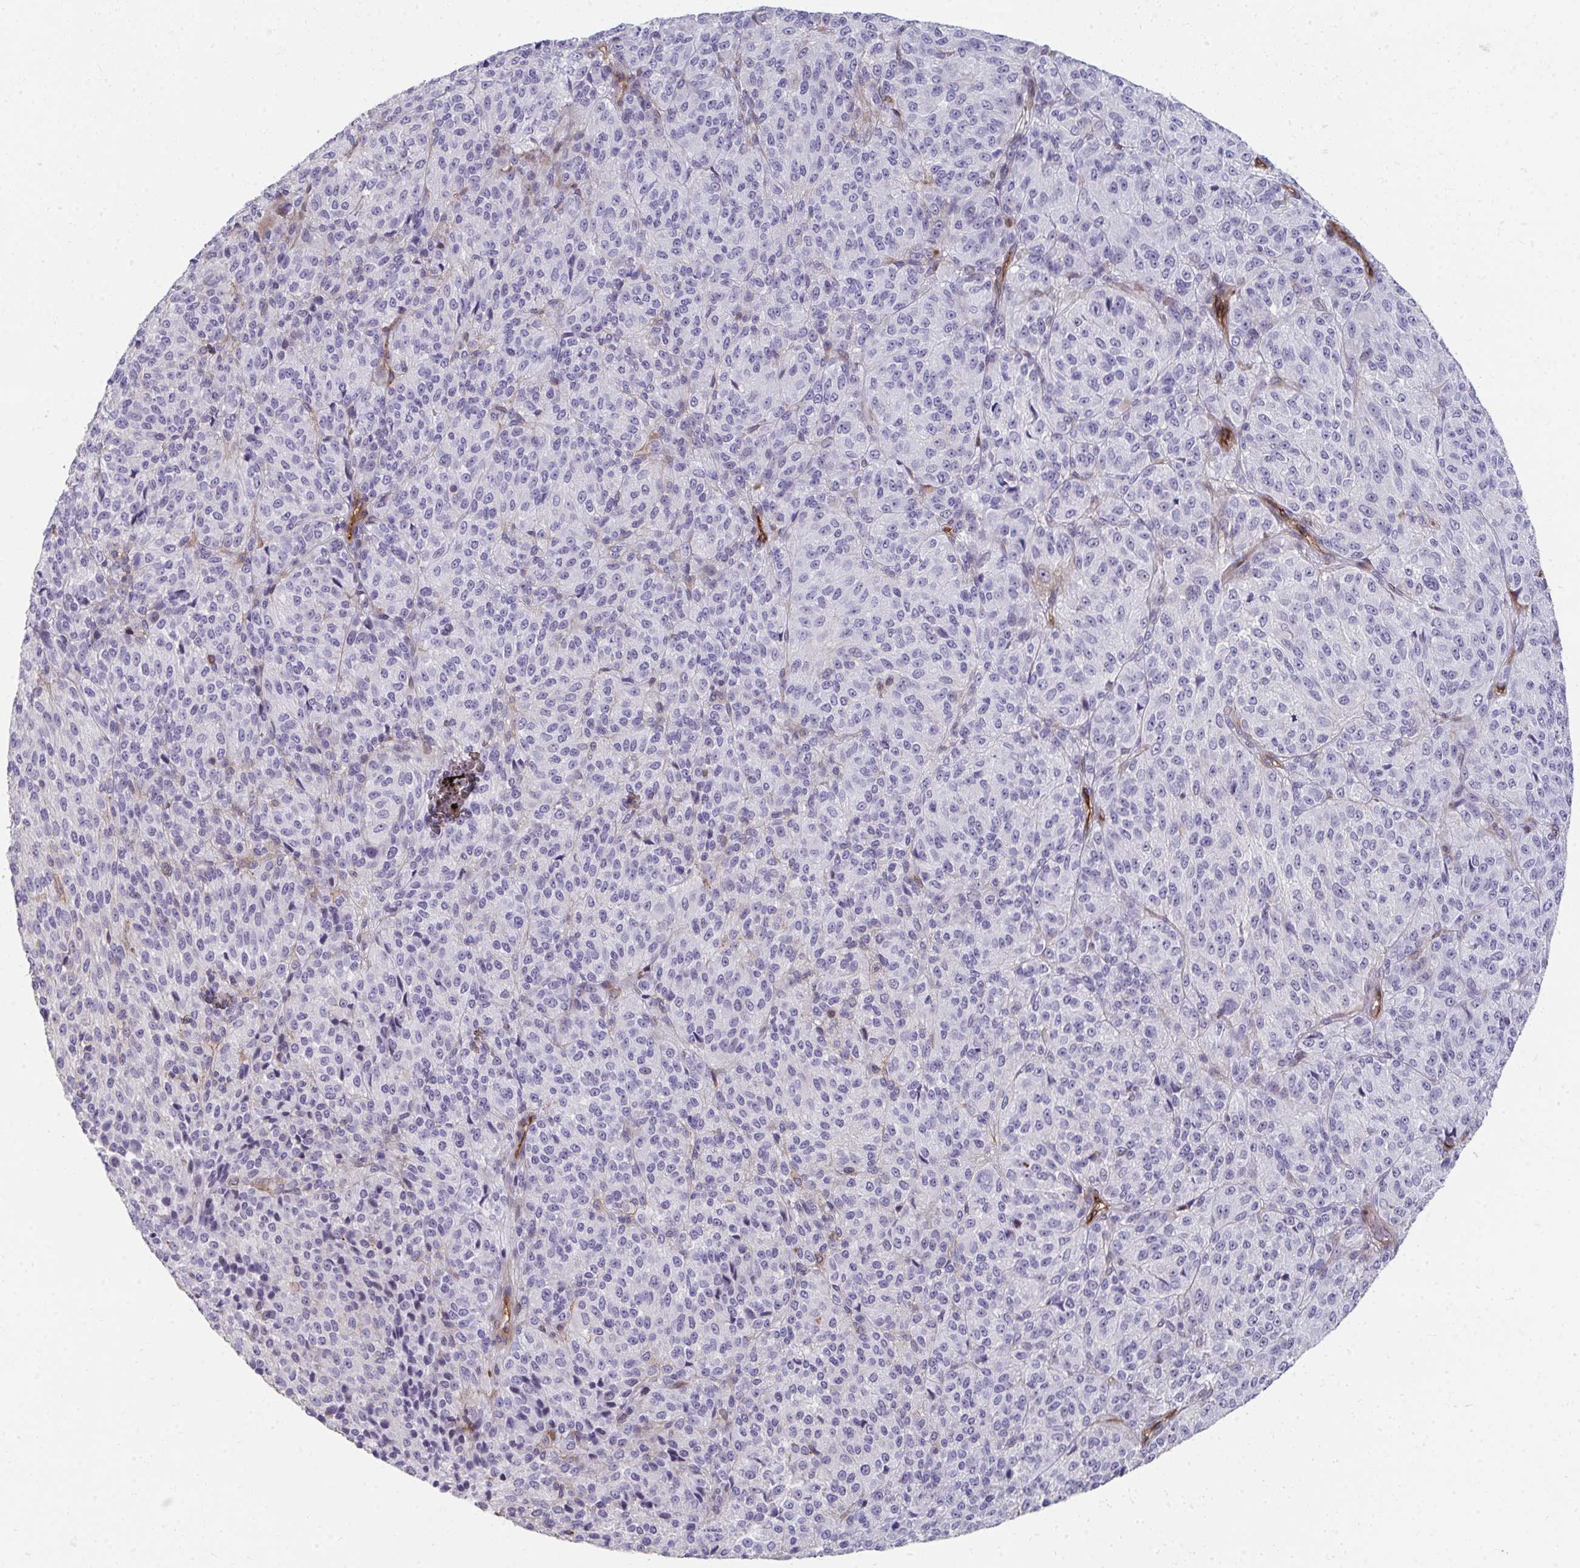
{"staining": {"intensity": "negative", "quantity": "none", "location": "none"}, "tissue": "melanoma", "cell_type": "Tumor cells", "image_type": "cancer", "snomed": [{"axis": "morphology", "description": "Malignant melanoma, Metastatic site"}, {"axis": "topography", "description": "Brain"}], "caption": "High power microscopy micrograph of an immunohistochemistry (IHC) photomicrograph of malignant melanoma (metastatic site), revealing no significant expression in tumor cells.", "gene": "FOXN3", "patient": {"sex": "female", "age": 56}}